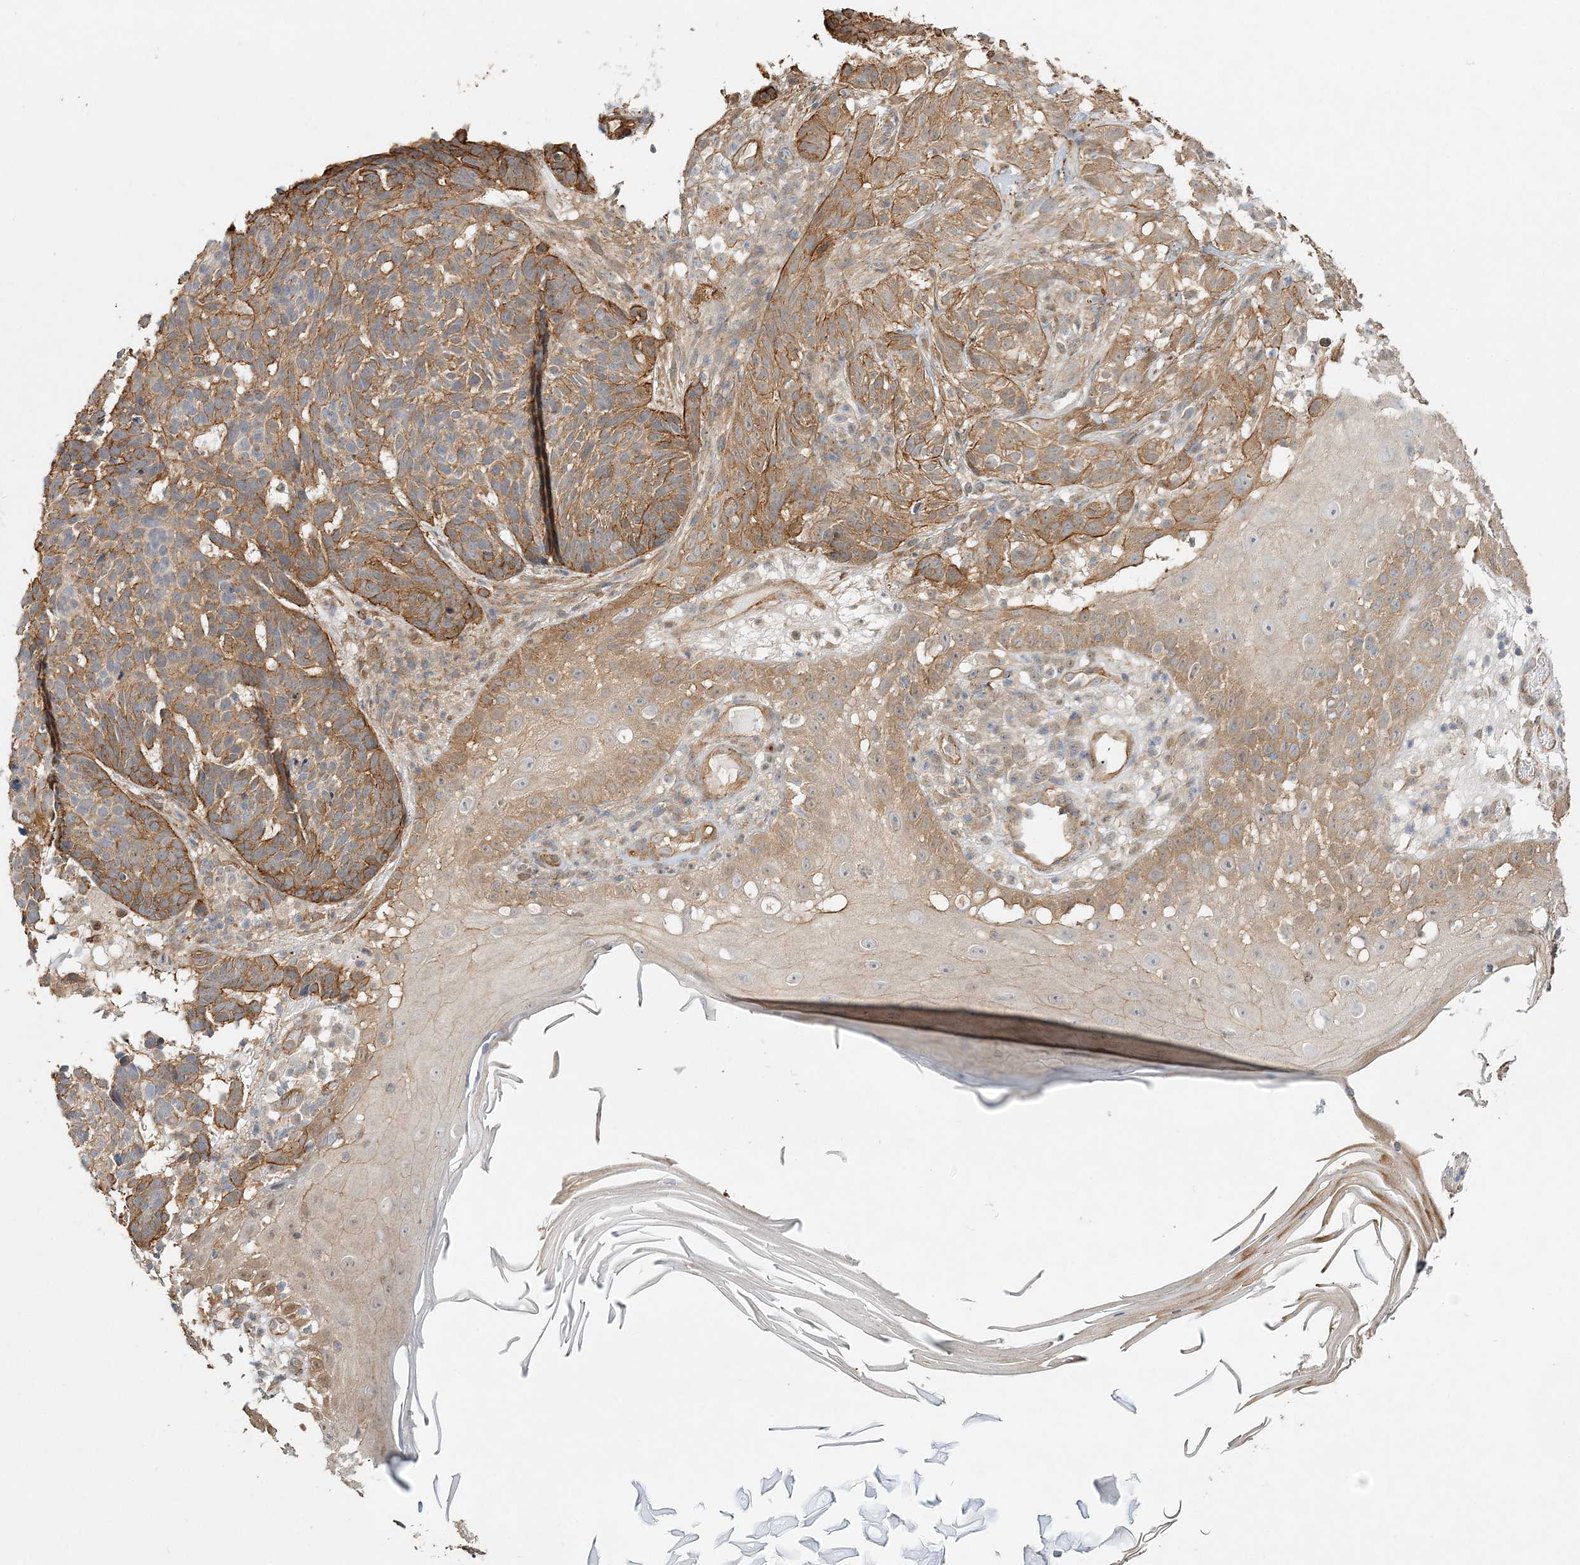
{"staining": {"intensity": "moderate", "quantity": ">75%", "location": "cytoplasmic/membranous"}, "tissue": "skin cancer", "cell_type": "Tumor cells", "image_type": "cancer", "snomed": [{"axis": "morphology", "description": "Basal cell carcinoma"}, {"axis": "topography", "description": "Skin"}], "caption": "Approximately >75% of tumor cells in human skin cancer (basal cell carcinoma) demonstrate moderate cytoplasmic/membranous protein staining as visualized by brown immunohistochemical staining.", "gene": "MAT2B", "patient": {"sex": "male", "age": 85}}